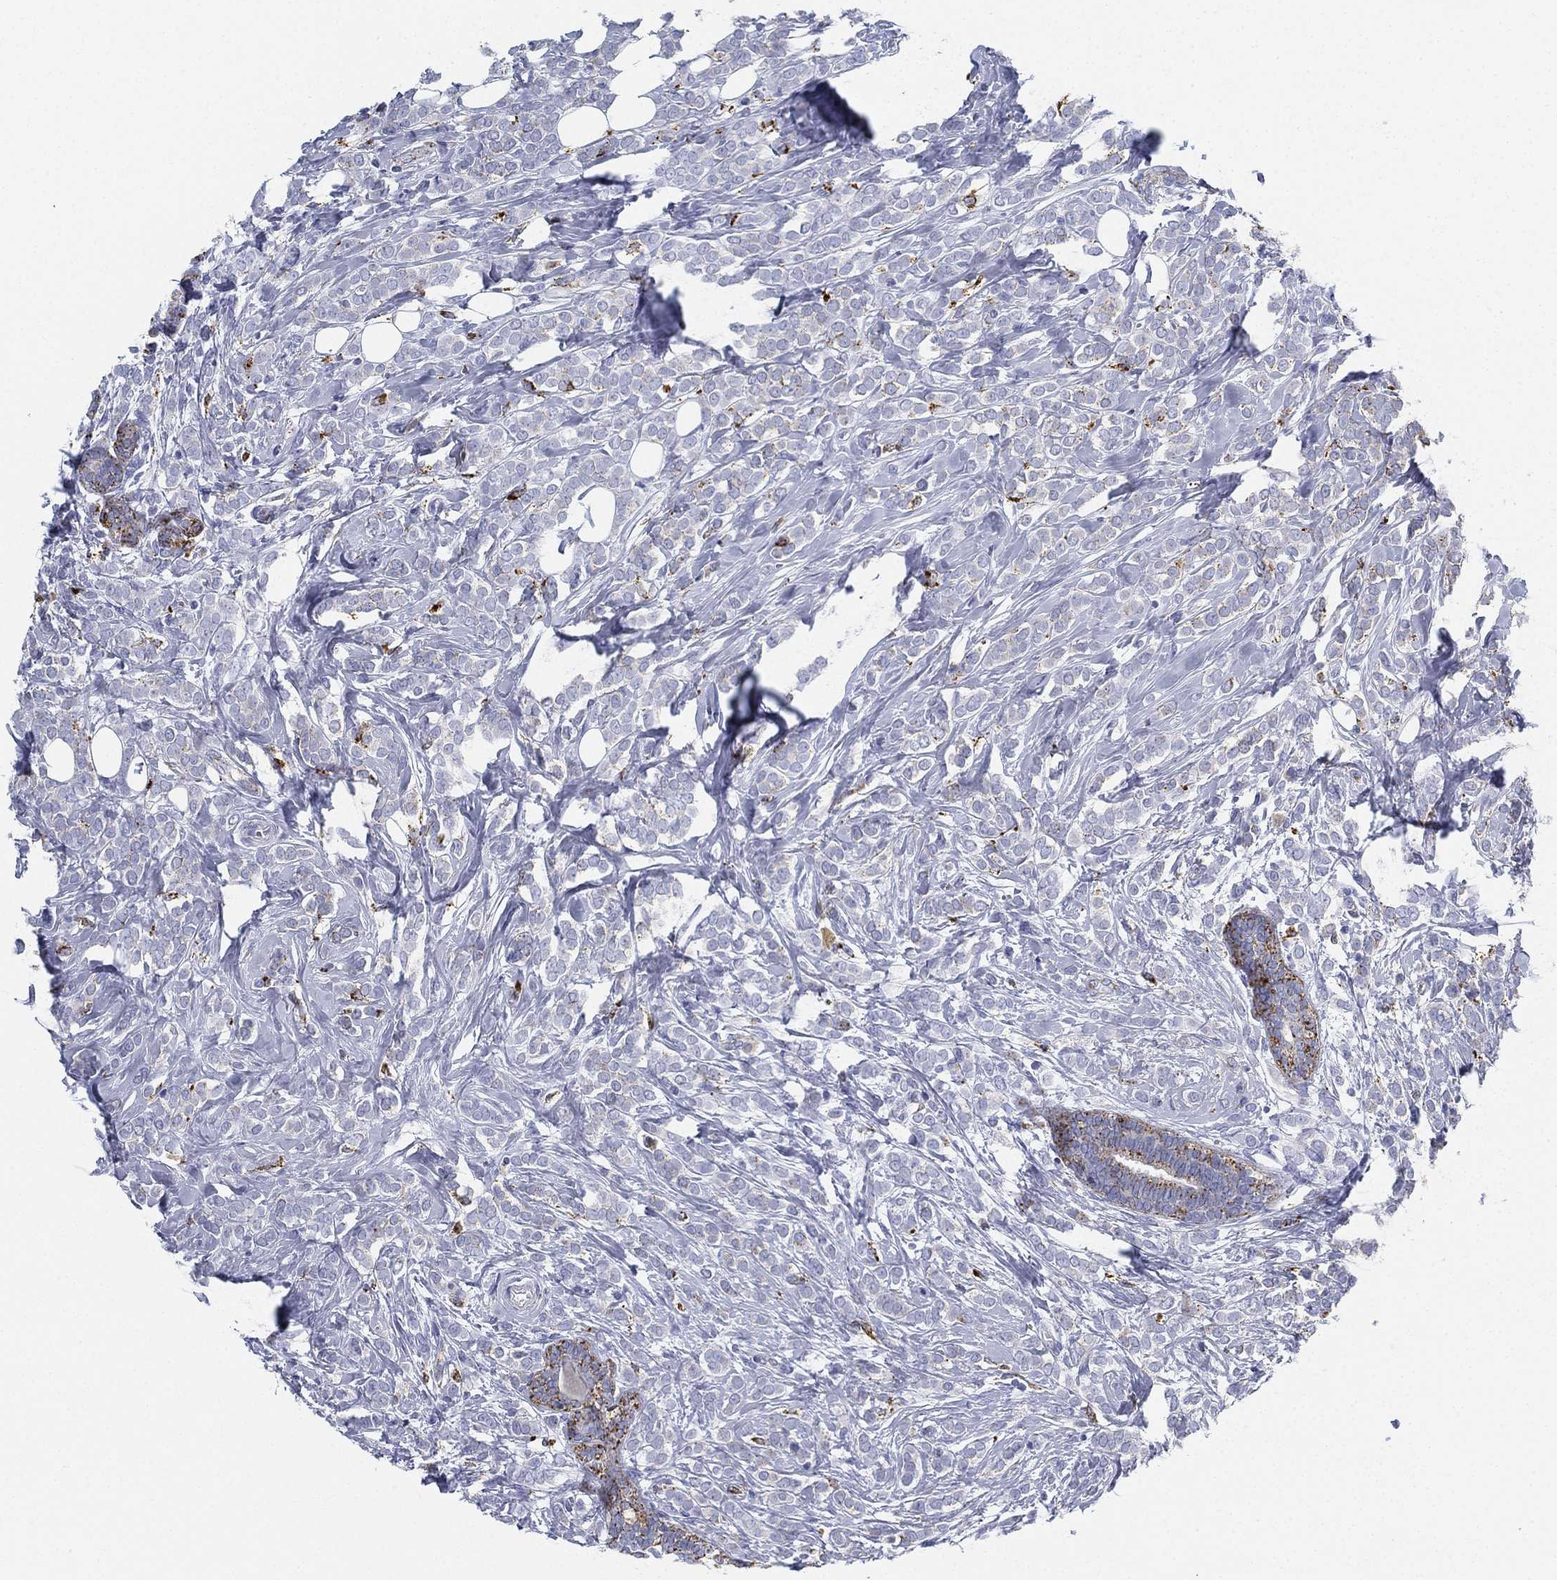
{"staining": {"intensity": "negative", "quantity": "none", "location": "none"}, "tissue": "breast cancer", "cell_type": "Tumor cells", "image_type": "cancer", "snomed": [{"axis": "morphology", "description": "Lobular carcinoma"}, {"axis": "topography", "description": "Breast"}], "caption": "A photomicrograph of human breast lobular carcinoma is negative for staining in tumor cells. (Brightfield microscopy of DAB (3,3'-diaminobenzidine) IHC at high magnification).", "gene": "NPC2", "patient": {"sex": "female", "age": 49}}